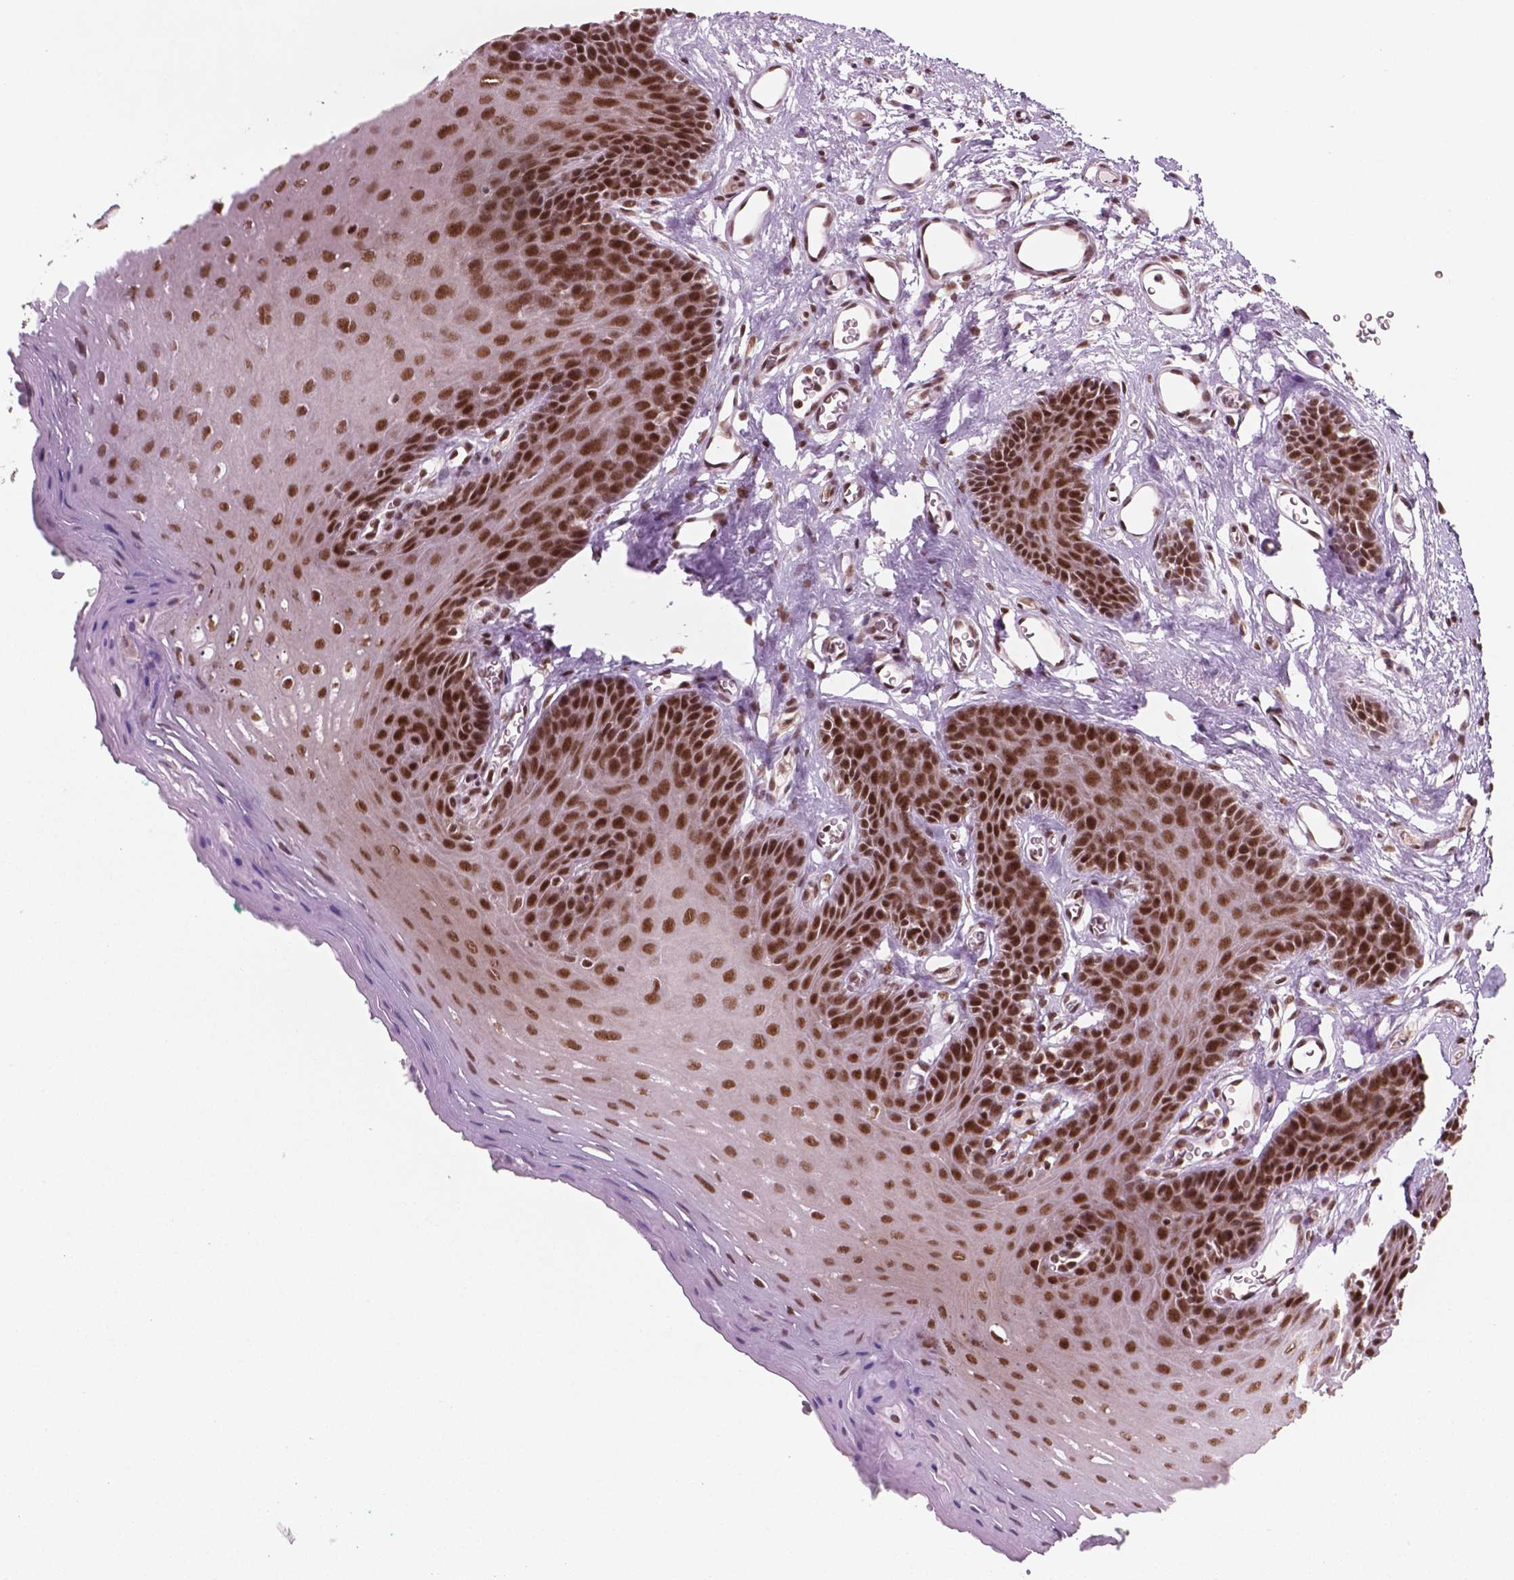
{"staining": {"intensity": "moderate", "quantity": ">75%", "location": "nuclear"}, "tissue": "oral mucosa", "cell_type": "Squamous epithelial cells", "image_type": "normal", "snomed": [{"axis": "morphology", "description": "Normal tissue, NOS"}, {"axis": "morphology", "description": "Squamous cell carcinoma, NOS"}, {"axis": "topography", "description": "Oral tissue"}, {"axis": "topography", "description": "Head-Neck"}], "caption": "High-magnification brightfield microscopy of unremarkable oral mucosa stained with DAB (brown) and counterstained with hematoxylin (blue). squamous epithelial cells exhibit moderate nuclear positivity is present in about>75% of cells.", "gene": "POLR2E", "patient": {"sex": "female", "age": 50}}